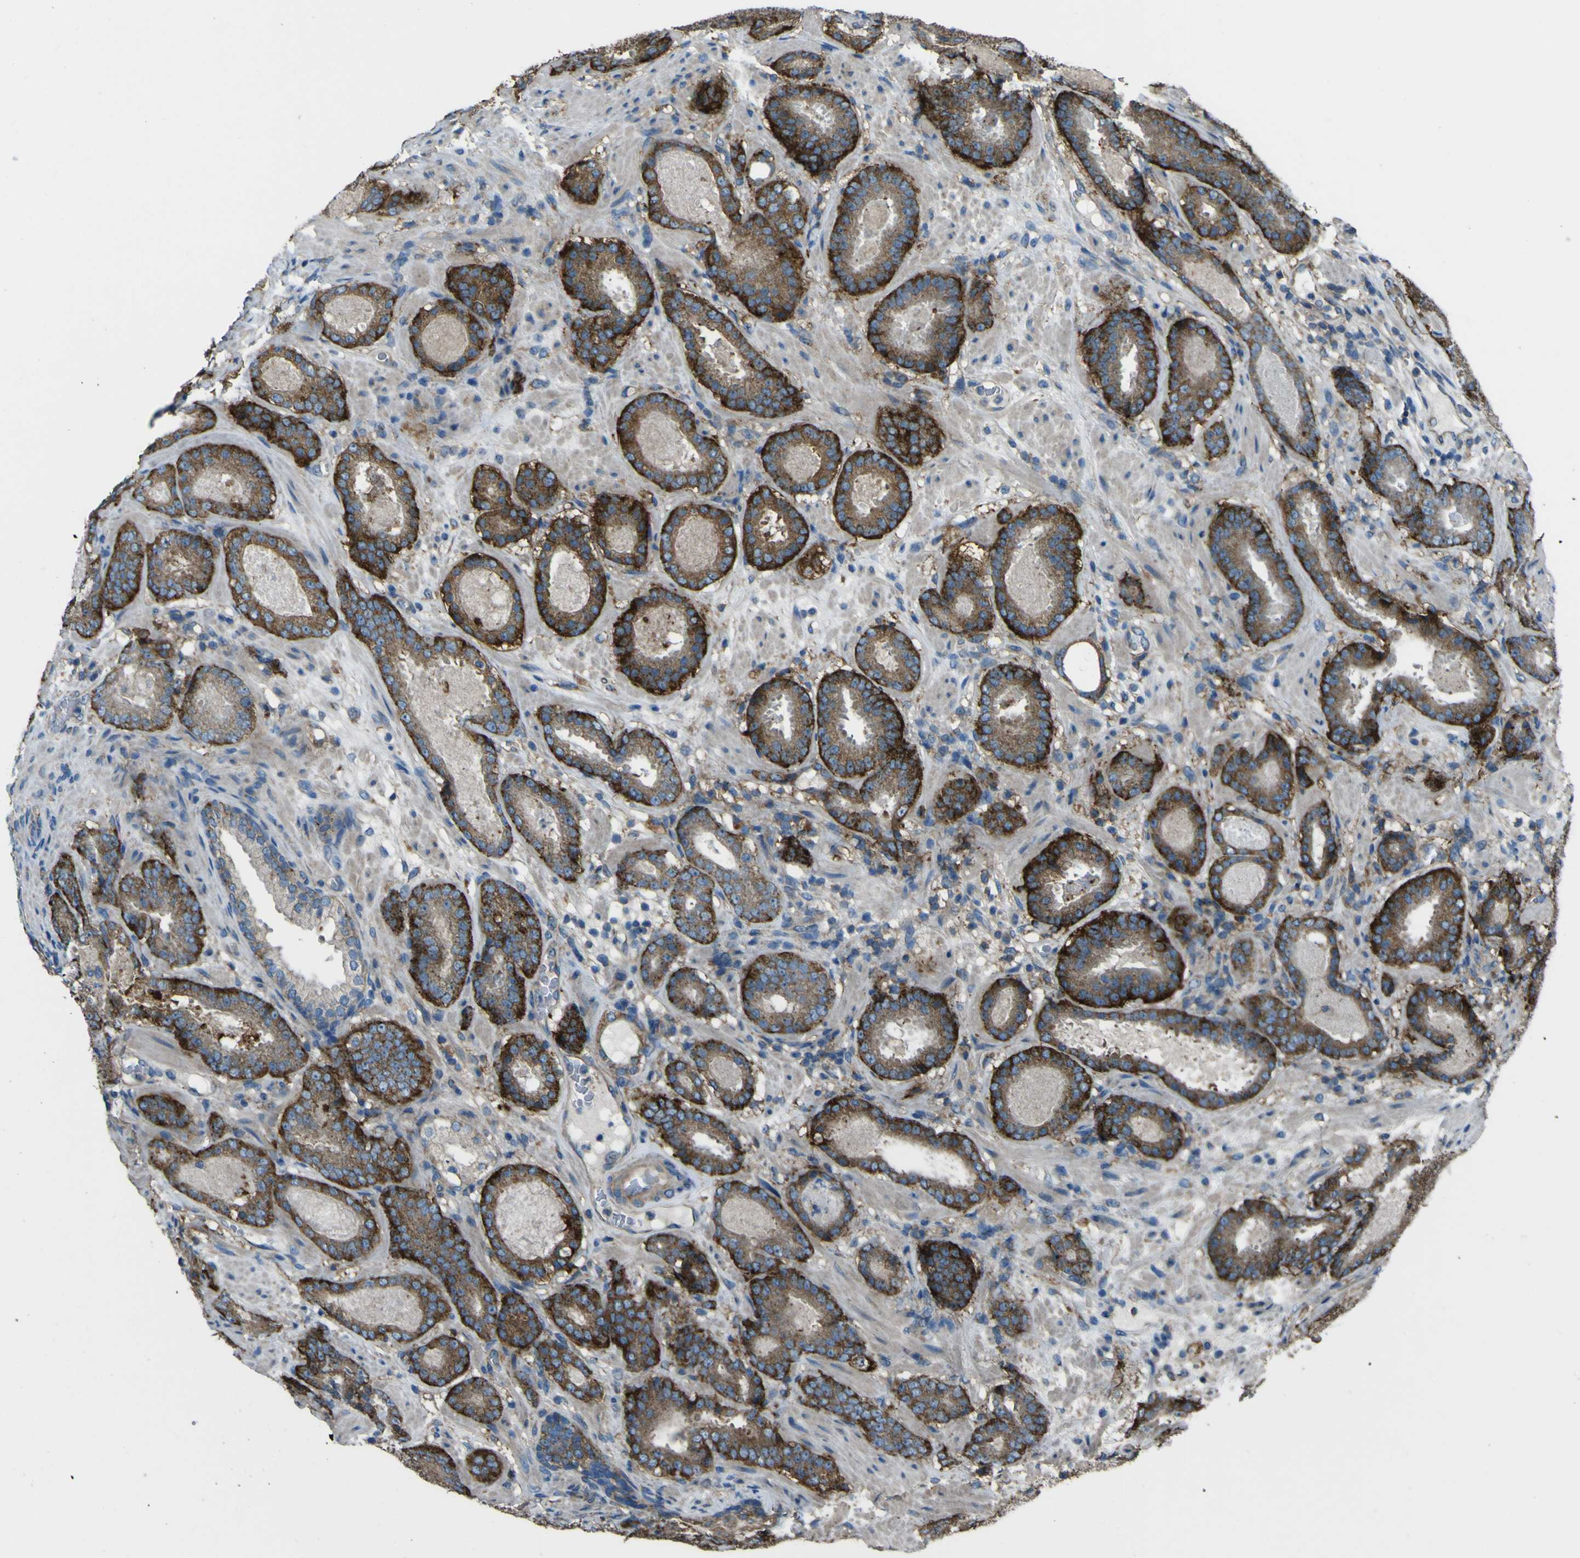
{"staining": {"intensity": "strong", "quantity": ">75%", "location": "cytoplasmic/membranous"}, "tissue": "prostate cancer", "cell_type": "Tumor cells", "image_type": "cancer", "snomed": [{"axis": "morphology", "description": "Adenocarcinoma, Low grade"}, {"axis": "topography", "description": "Prostate"}], "caption": "IHC of prostate cancer reveals high levels of strong cytoplasmic/membranous expression in about >75% of tumor cells.", "gene": "NAALADL2", "patient": {"sex": "male", "age": 69}}